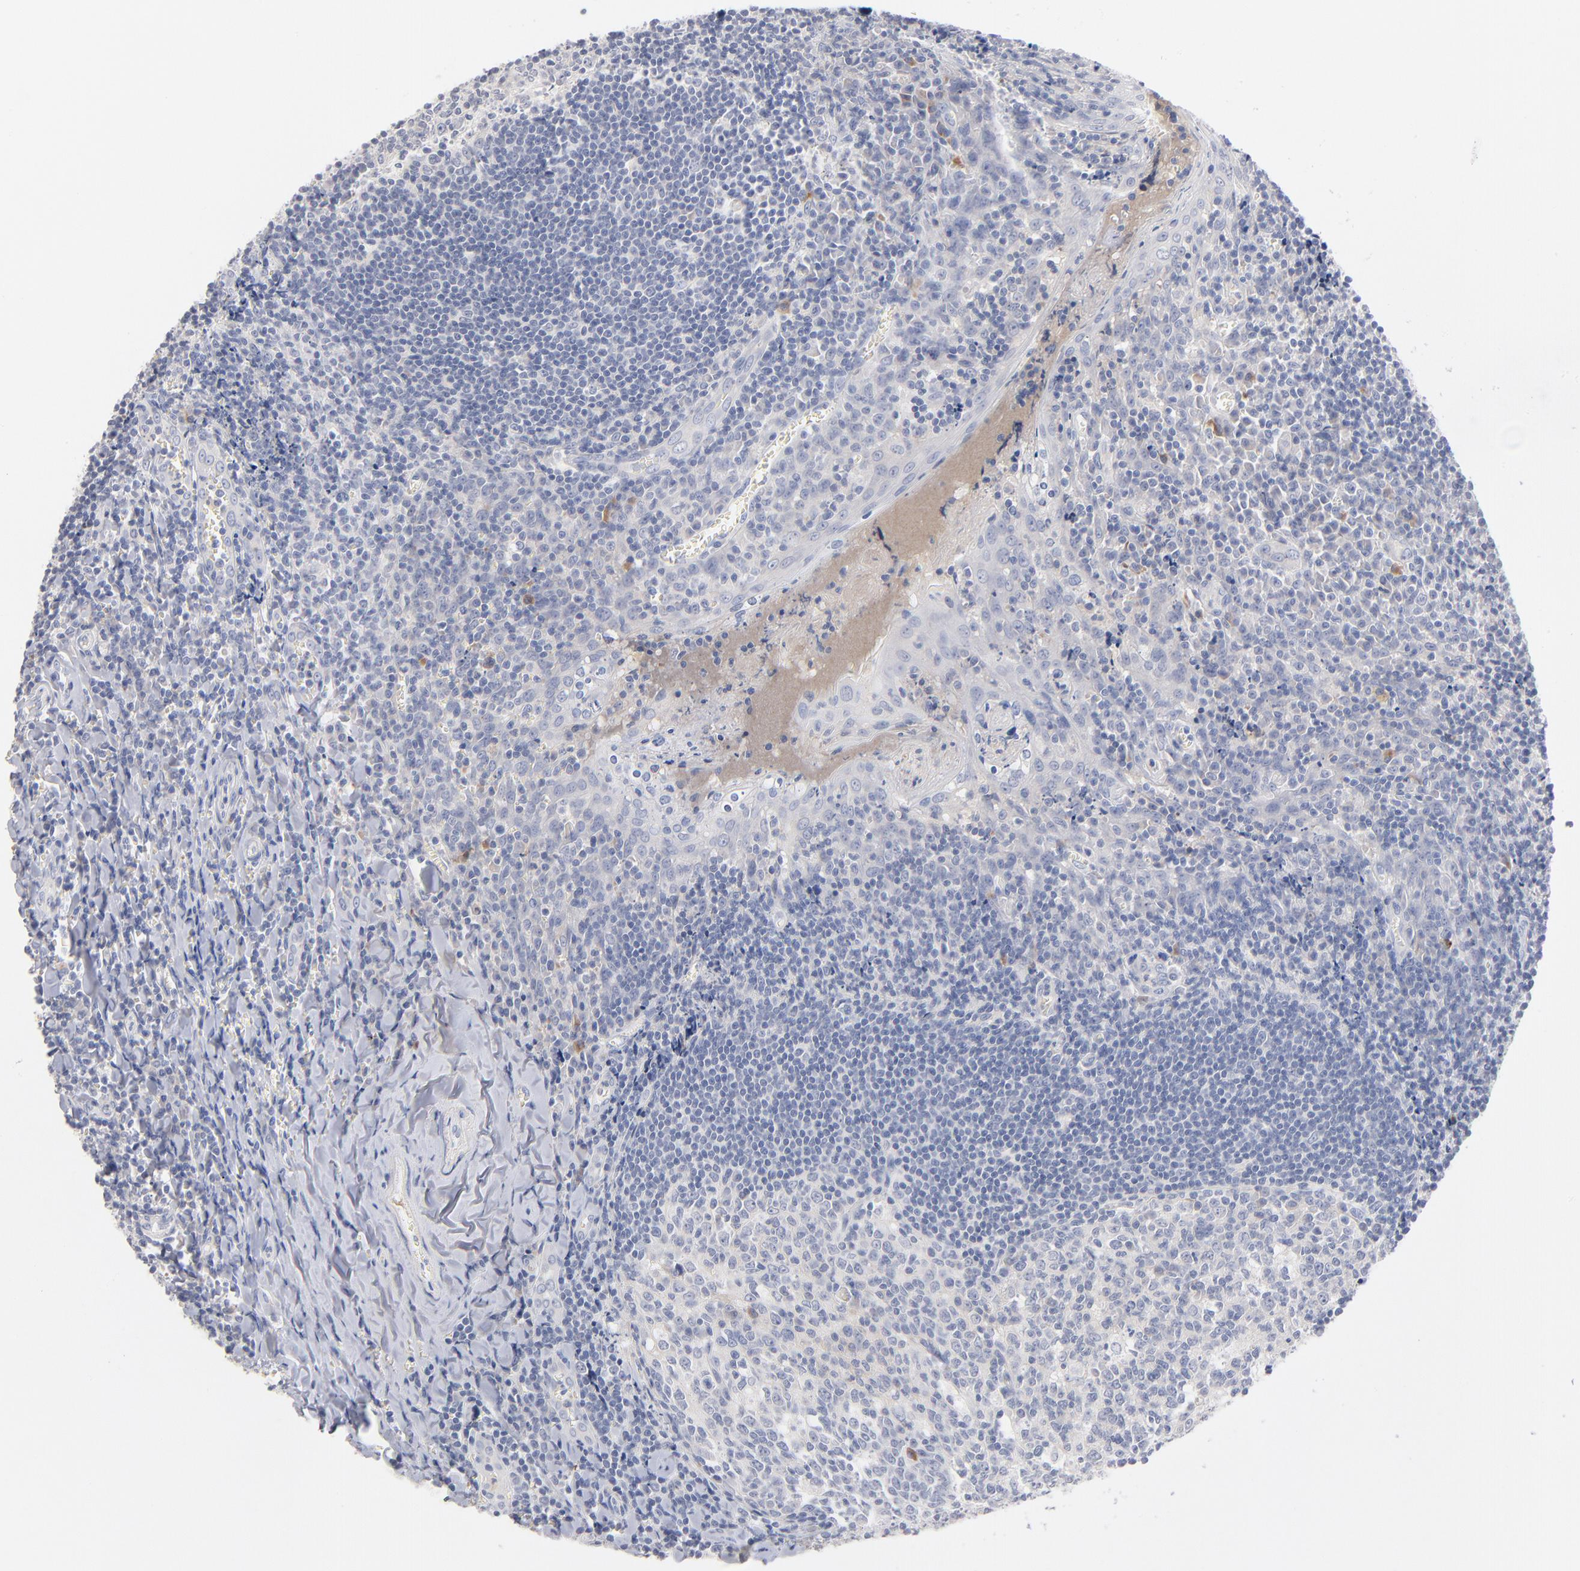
{"staining": {"intensity": "negative", "quantity": "none", "location": "none"}, "tissue": "tonsil", "cell_type": "Germinal center cells", "image_type": "normal", "snomed": [{"axis": "morphology", "description": "Normal tissue, NOS"}, {"axis": "topography", "description": "Tonsil"}], "caption": "Human tonsil stained for a protein using immunohistochemistry shows no staining in germinal center cells.", "gene": "F12", "patient": {"sex": "male", "age": 20}}